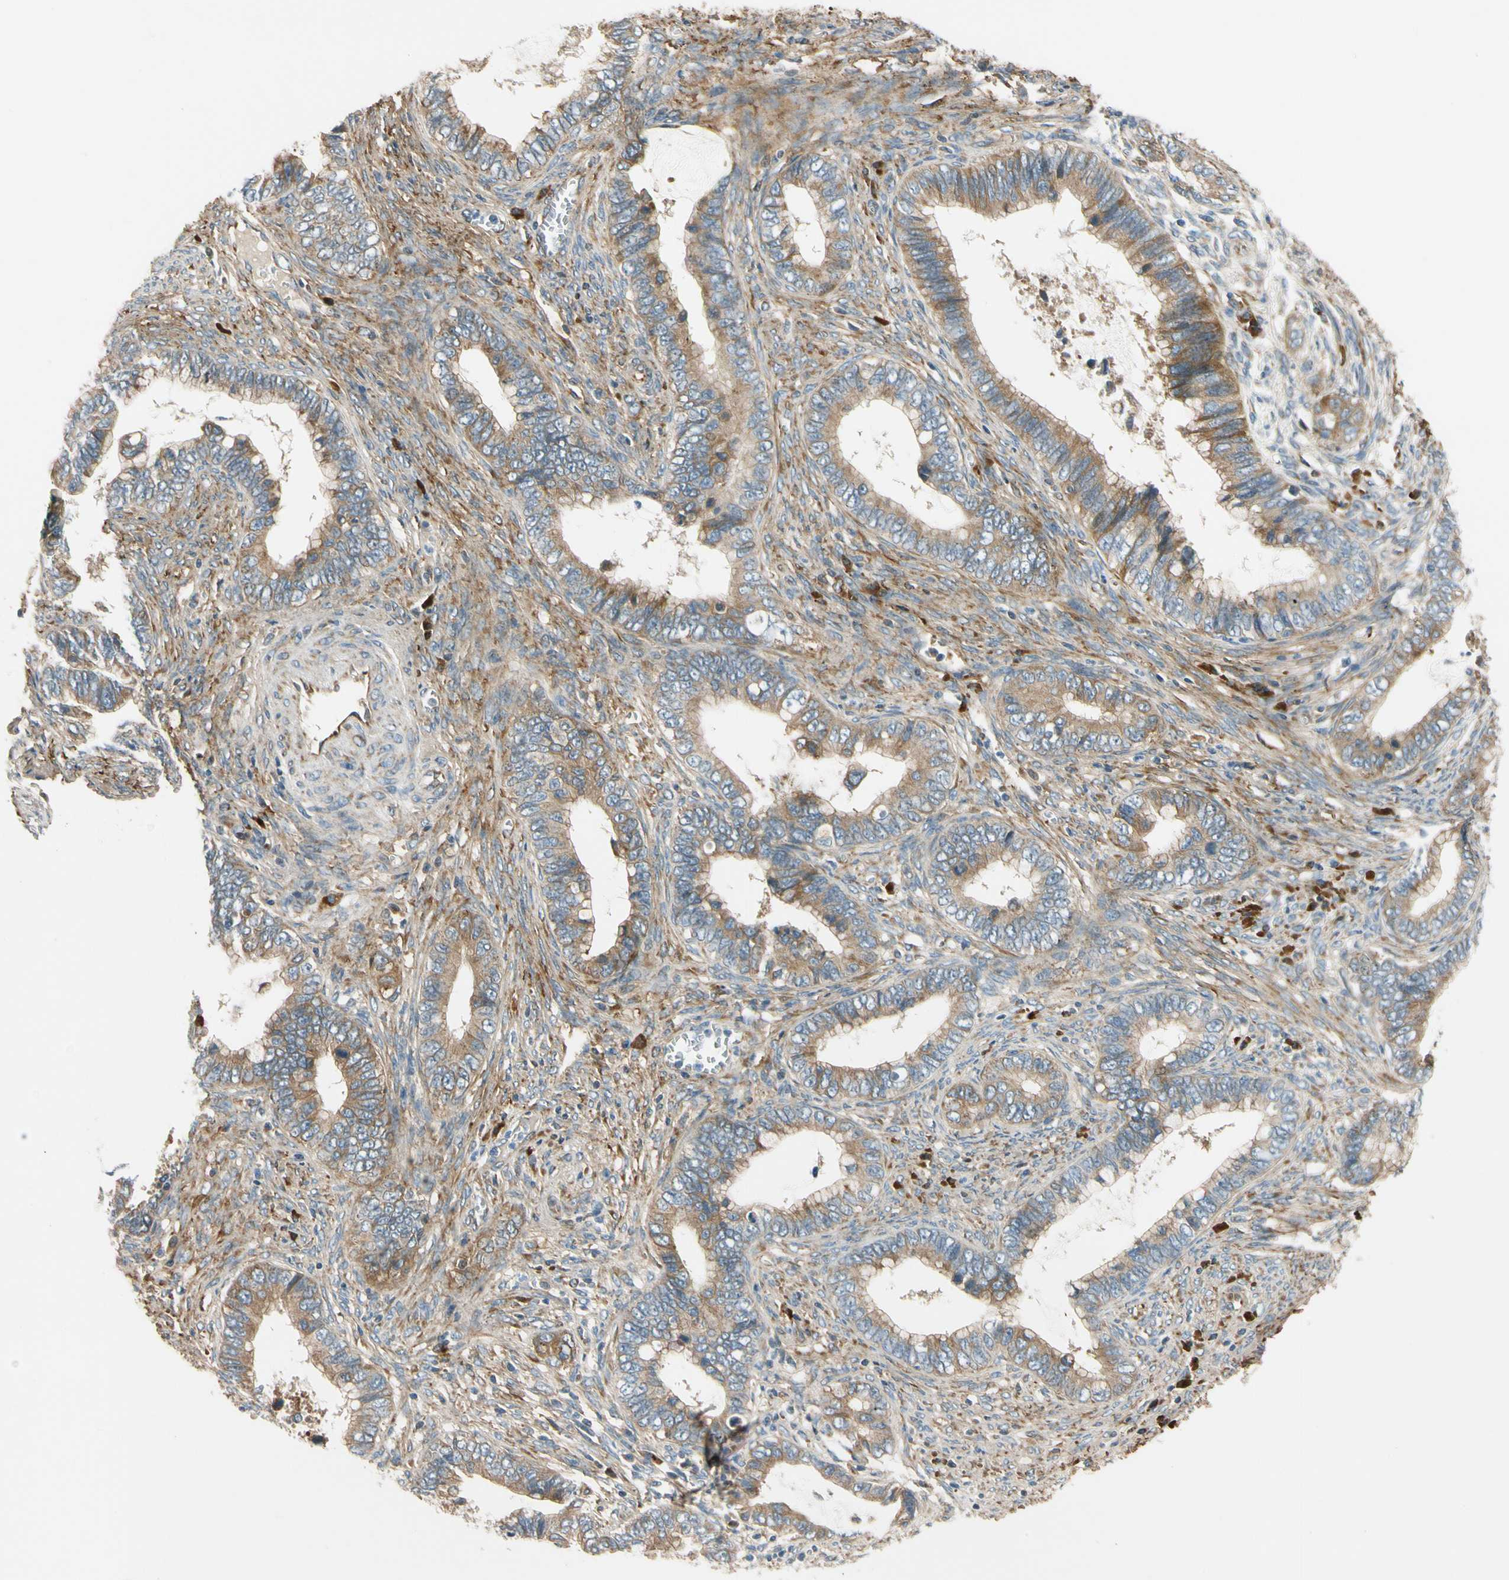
{"staining": {"intensity": "moderate", "quantity": ">75%", "location": "cytoplasmic/membranous"}, "tissue": "cervical cancer", "cell_type": "Tumor cells", "image_type": "cancer", "snomed": [{"axis": "morphology", "description": "Adenocarcinoma, NOS"}, {"axis": "topography", "description": "Cervix"}], "caption": "There is medium levels of moderate cytoplasmic/membranous expression in tumor cells of cervical cancer, as demonstrated by immunohistochemical staining (brown color).", "gene": "MST1R", "patient": {"sex": "female", "age": 44}}